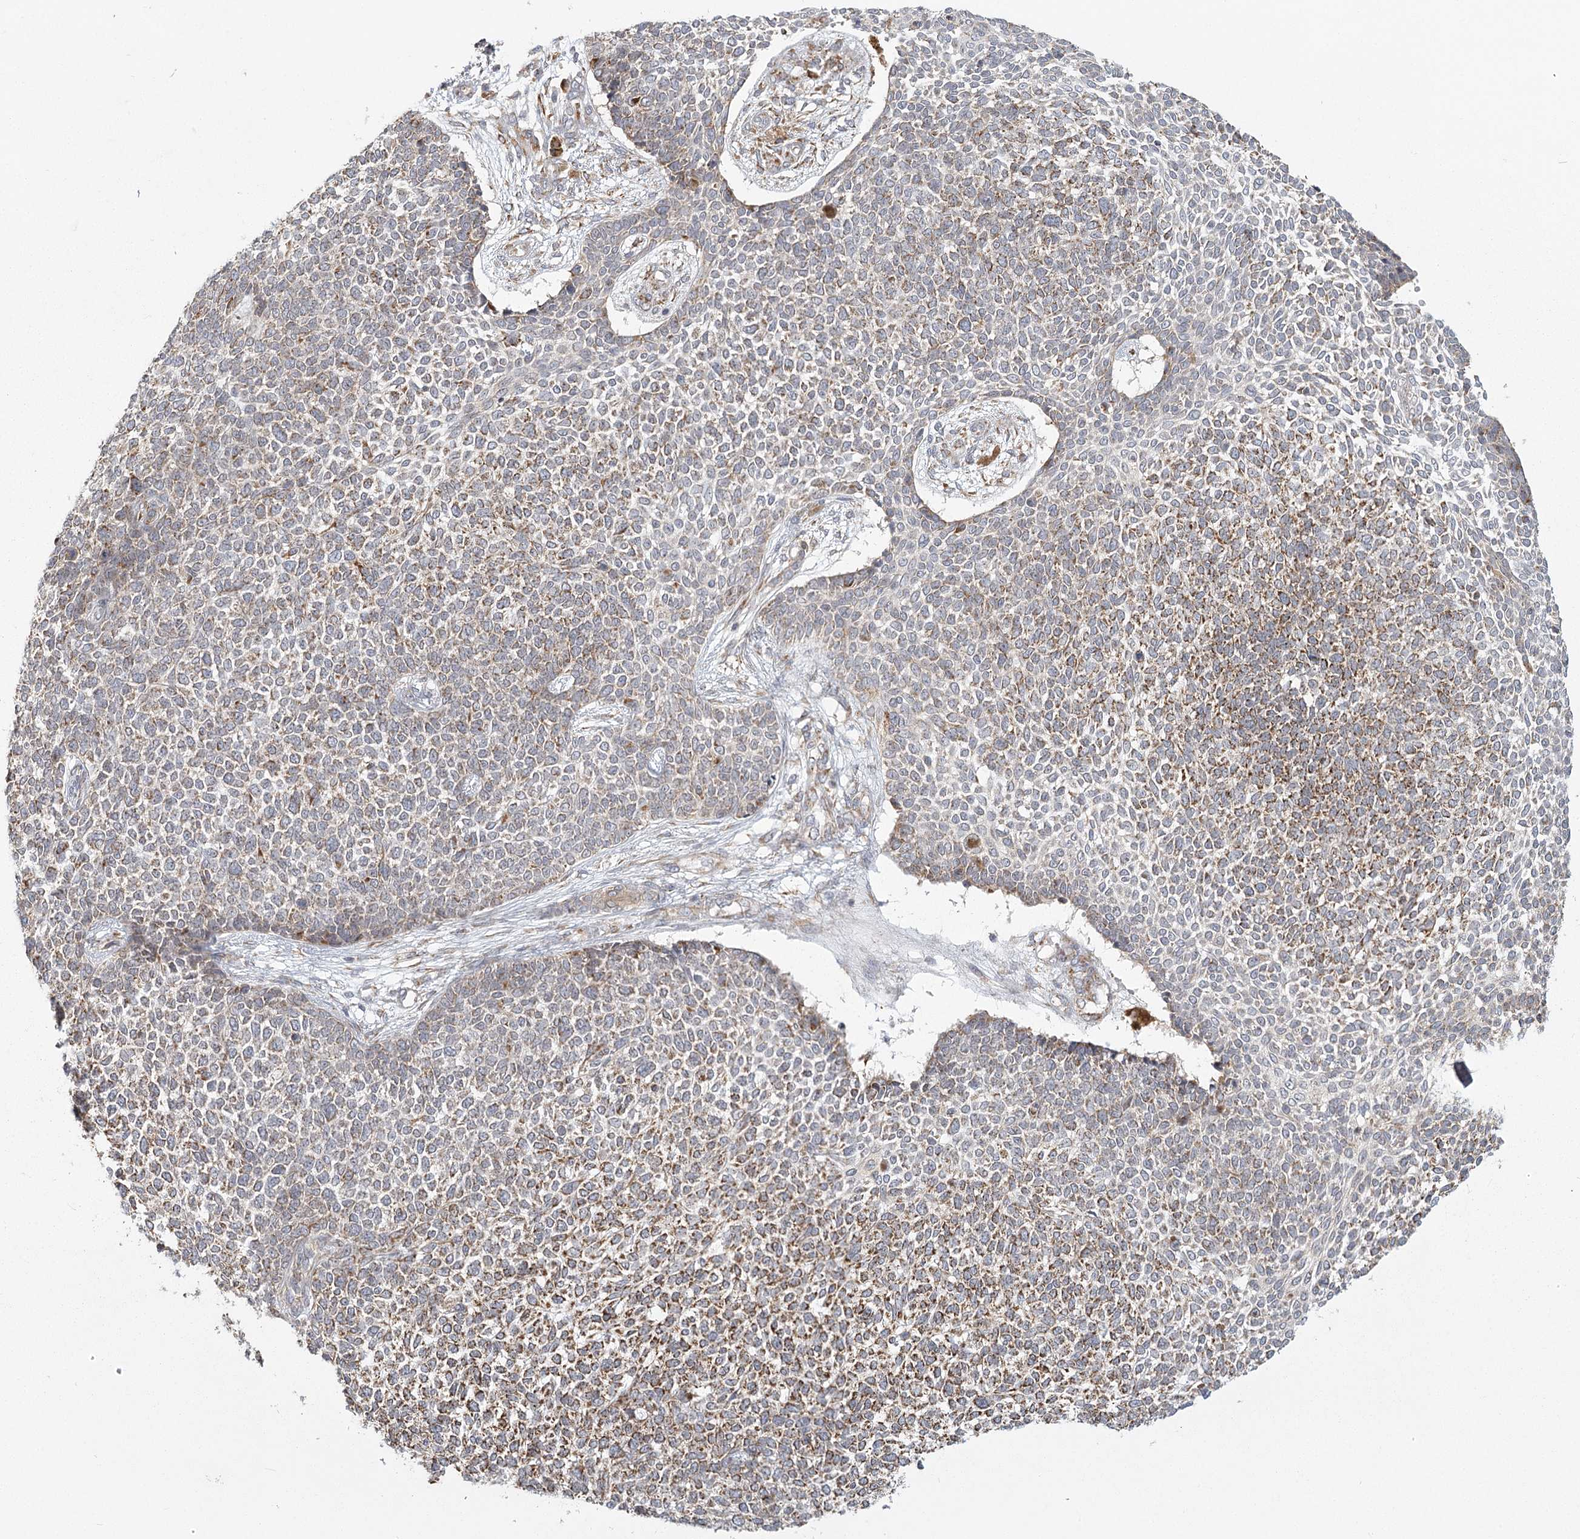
{"staining": {"intensity": "moderate", "quantity": ">75%", "location": "cytoplasmic/membranous"}, "tissue": "skin cancer", "cell_type": "Tumor cells", "image_type": "cancer", "snomed": [{"axis": "morphology", "description": "Basal cell carcinoma"}, {"axis": "topography", "description": "Skin"}], "caption": "Immunohistochemical staining of skin cancer (basal cell carcinoma) shows moderate cytoplasmic/membranous protein positivity in about >75% of tumor cells.", "gene": "LACTB", "patient": {"sex": "female", "age": 84}}